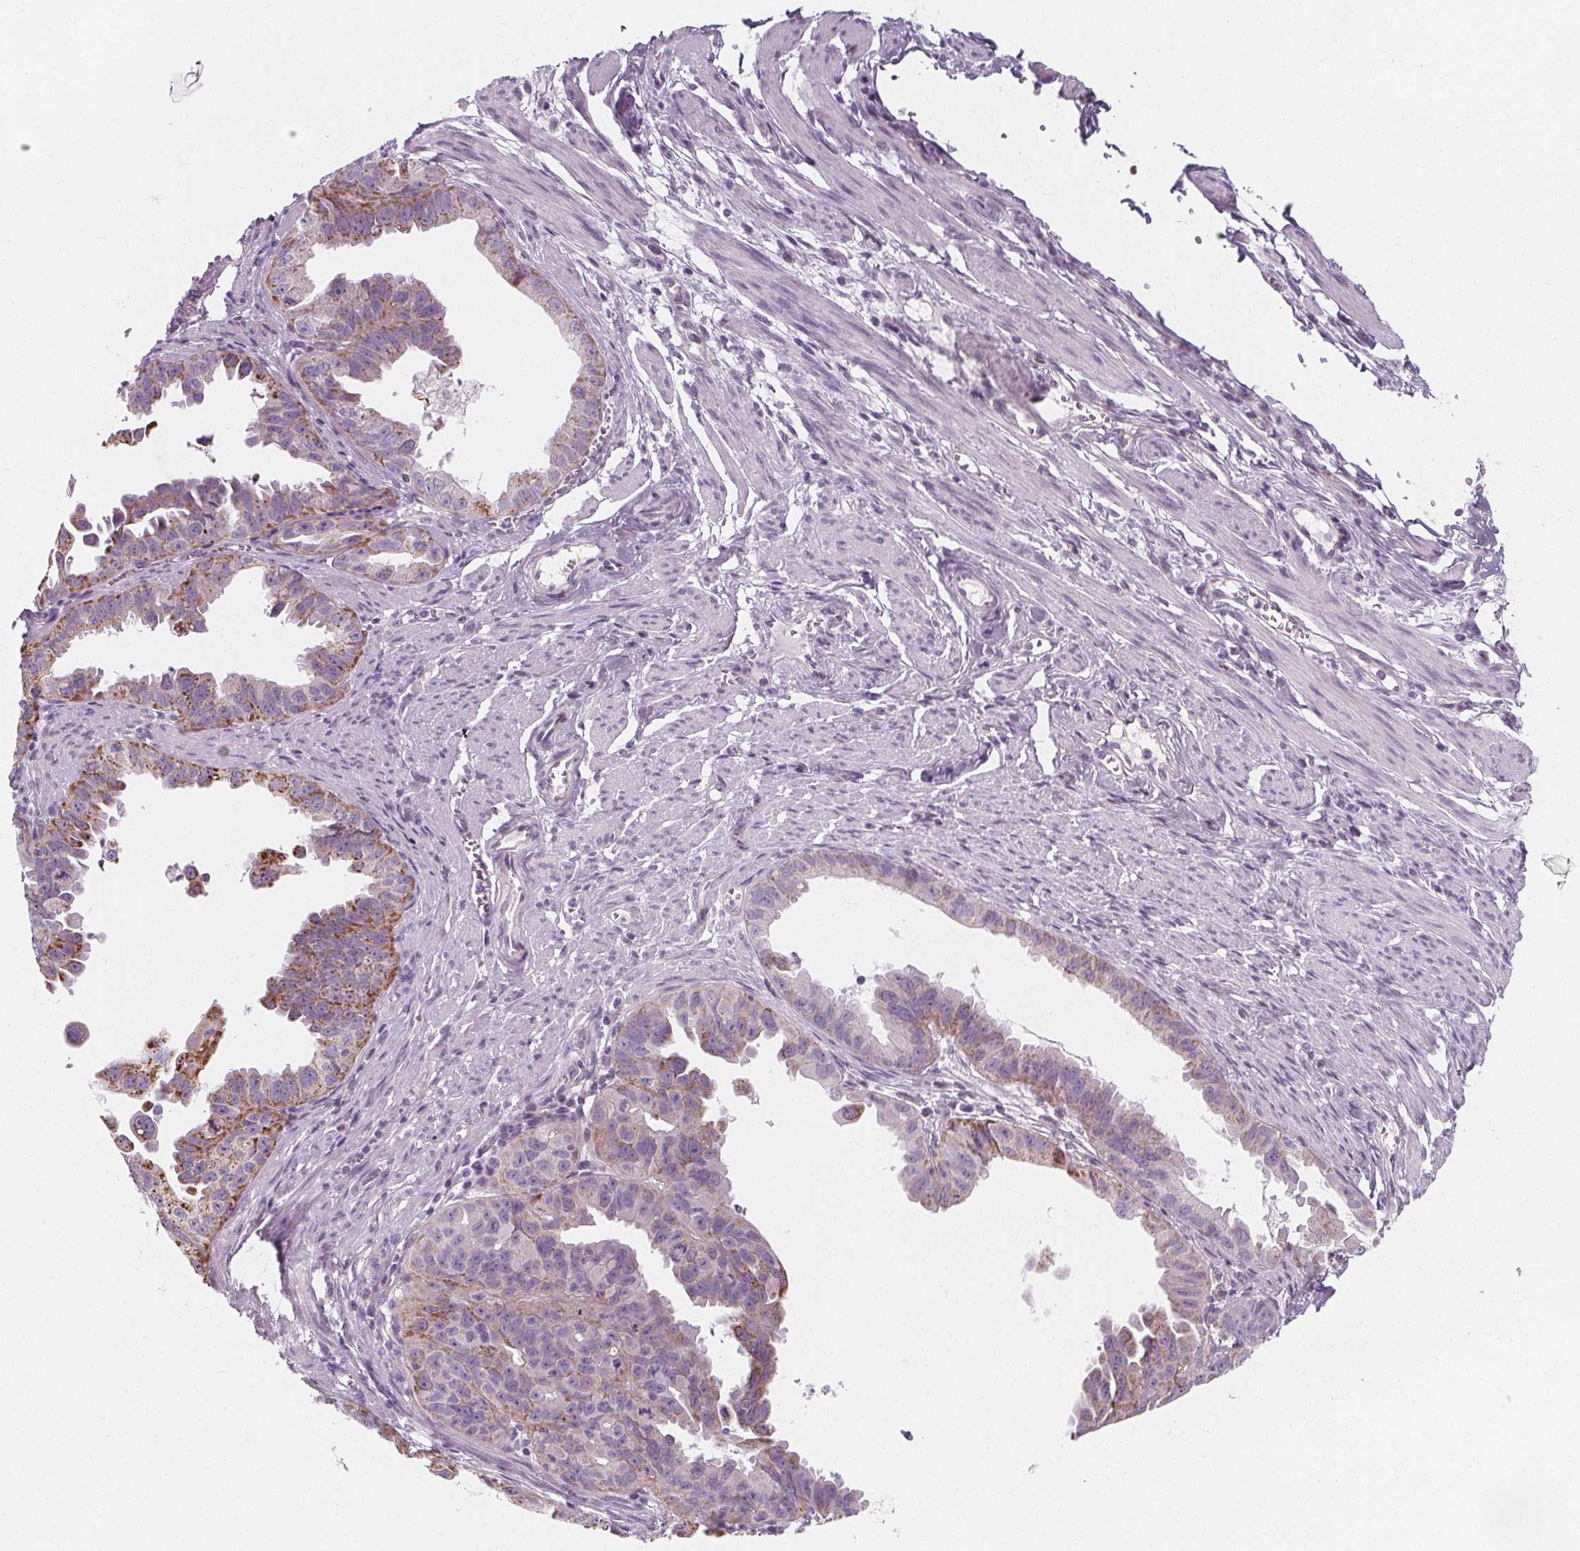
{"staining": {"intensity": "moderate", "quantity": "25%-75%", "location": "cytoplasmic/membranous"}, "tissue": "ovarian cancer", "cell_type": "Tumor cells", "image_type": "cancer", "snomed": [{"axis": "morphology", "description": "Carcinoma, endometroid"}, {"axis": "topography", "description": "Ovary"}], "caption": "About 25%-75% of tumor cells in endometroid carcinoma (ovarian) reveal moderate cytoplasmic/membranous protein positivity as visualized by brown immunohistochemical staining.", "gene": "IL17C", "patient": {"sex": "female", "age": 85}}